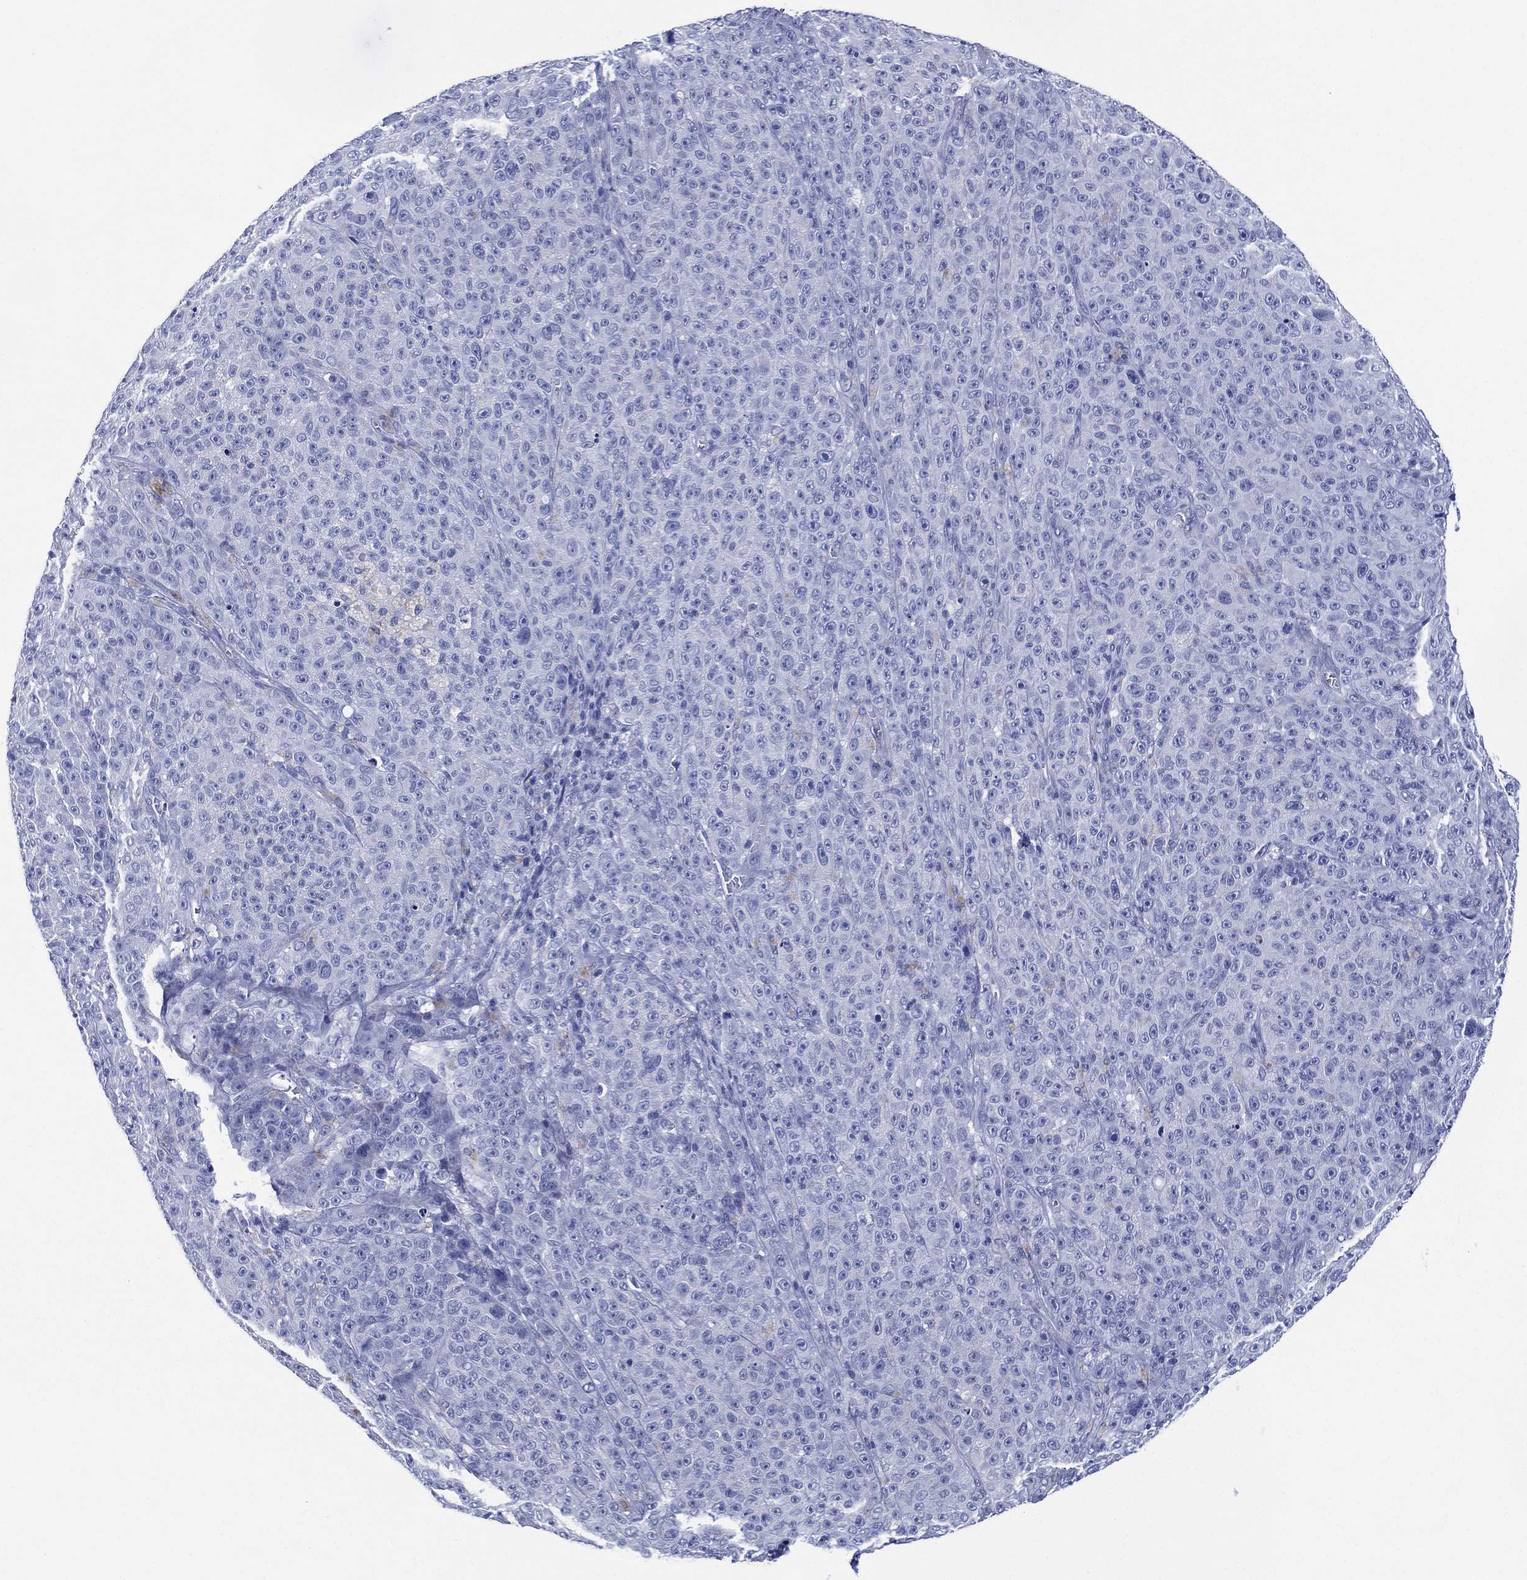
{"staining": {"intensity": "negative", "quantity": "none", "location": "none"}, "tissue": "melanoma", "cell_type": "Tumor cells", "image_type": "cancer", "snomed": [{"axis": "morphology", "description": "Malignant melanoma, NOS"}, {"axis": "topography", "description": "Skin"}], "caption": "Tumor cells are negative for brown protein staining in melanoma.", "gene": "SLC9C2", "patient": {"sex": "female", "age": 82}}